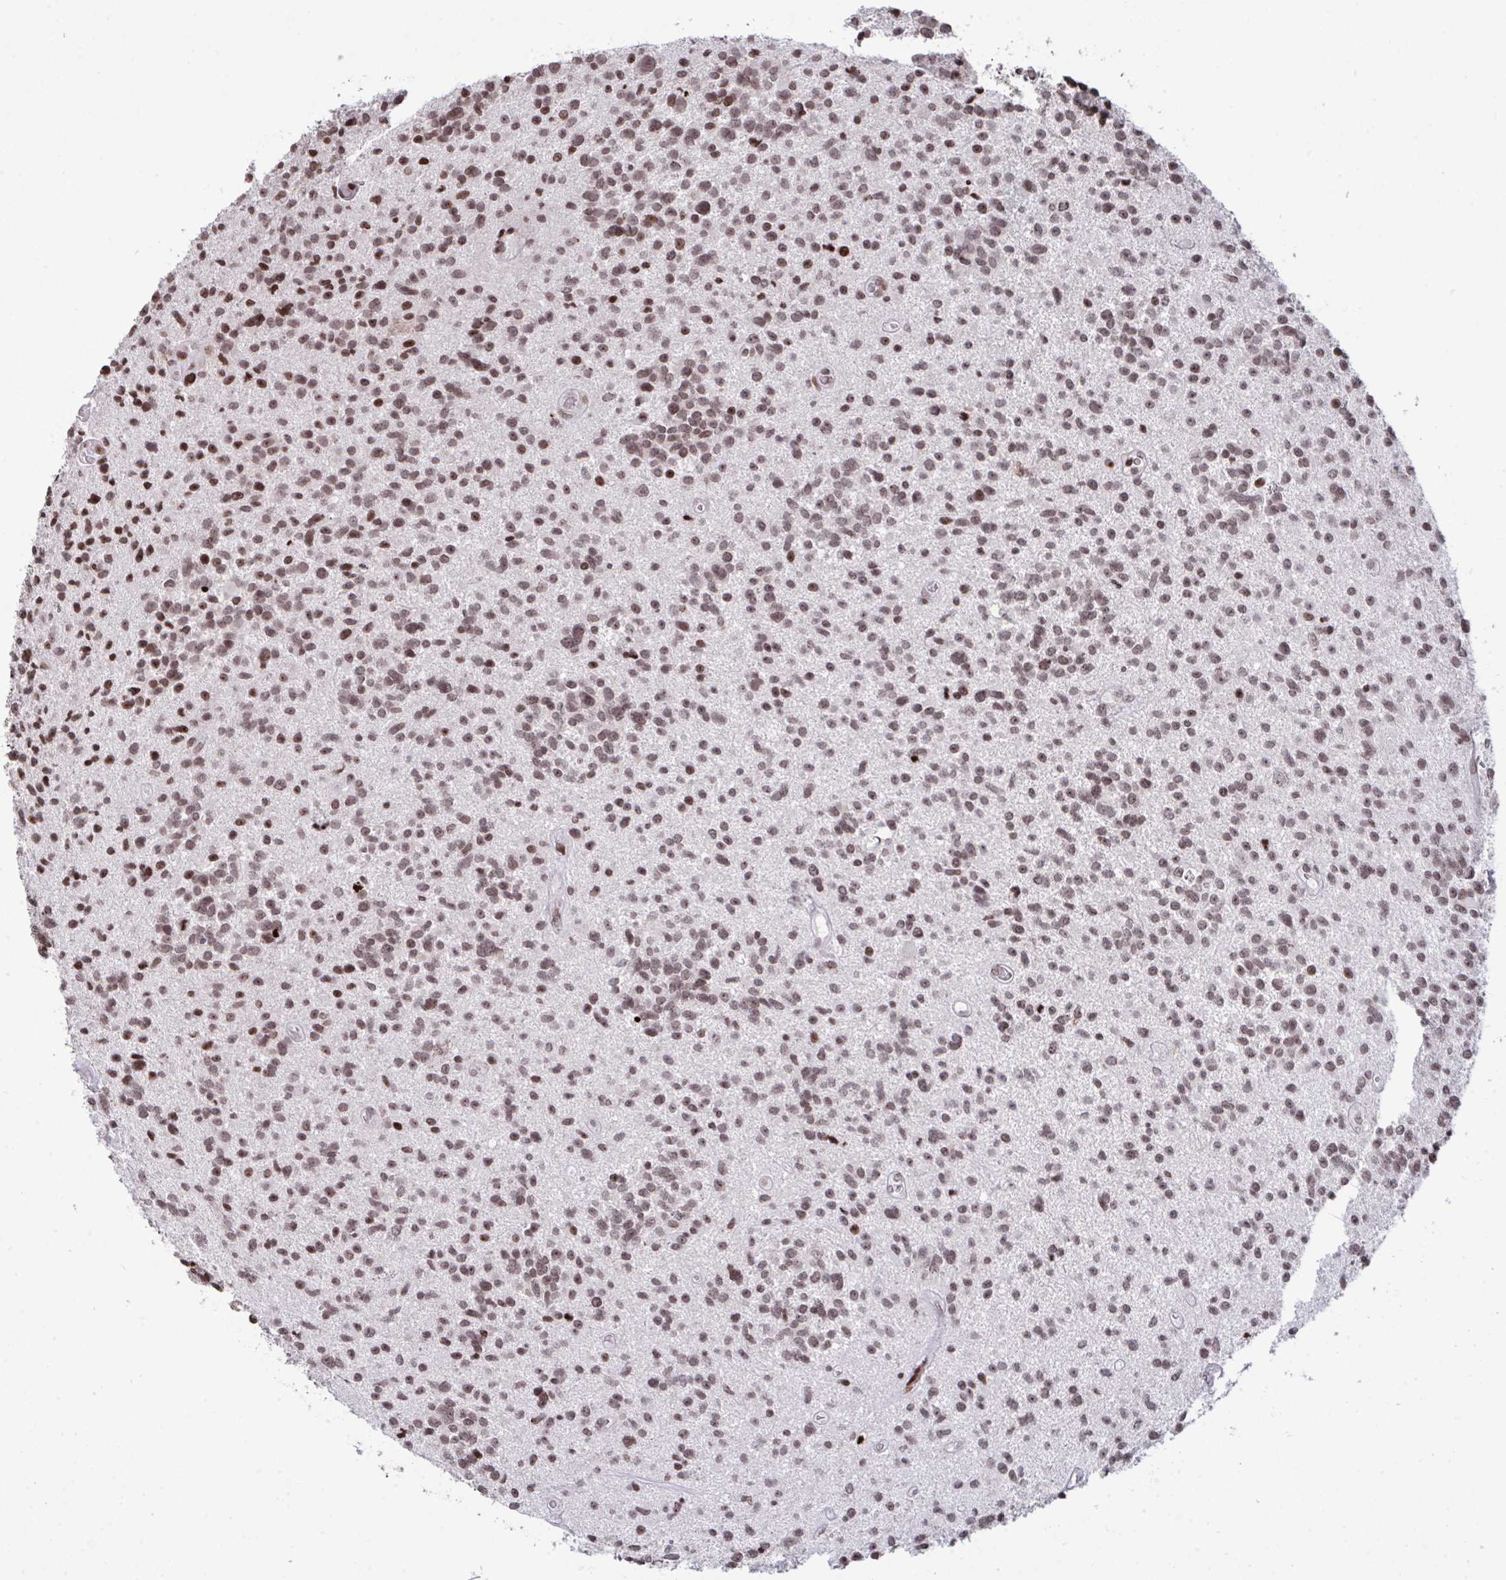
{"staining": {"intensity": "moderate", "quantity": ">75%", "location": "nuclear"}, "tissue": "glioma", "cell_type": "Tumor cells", "image_type": "cancer", "snomed": [{"axis": "morphology", "description": "Glioma, malignant, High grade"}, {"axis": "topography", "description": "Brain"}], "caption": "Protein staining of malignant glioma (high-grade) tissue displays moderate nuclear staining in approximately >75% of tumor cells.", "gene": "NIP7", "patient": {"sex": "male", "age": 29}}